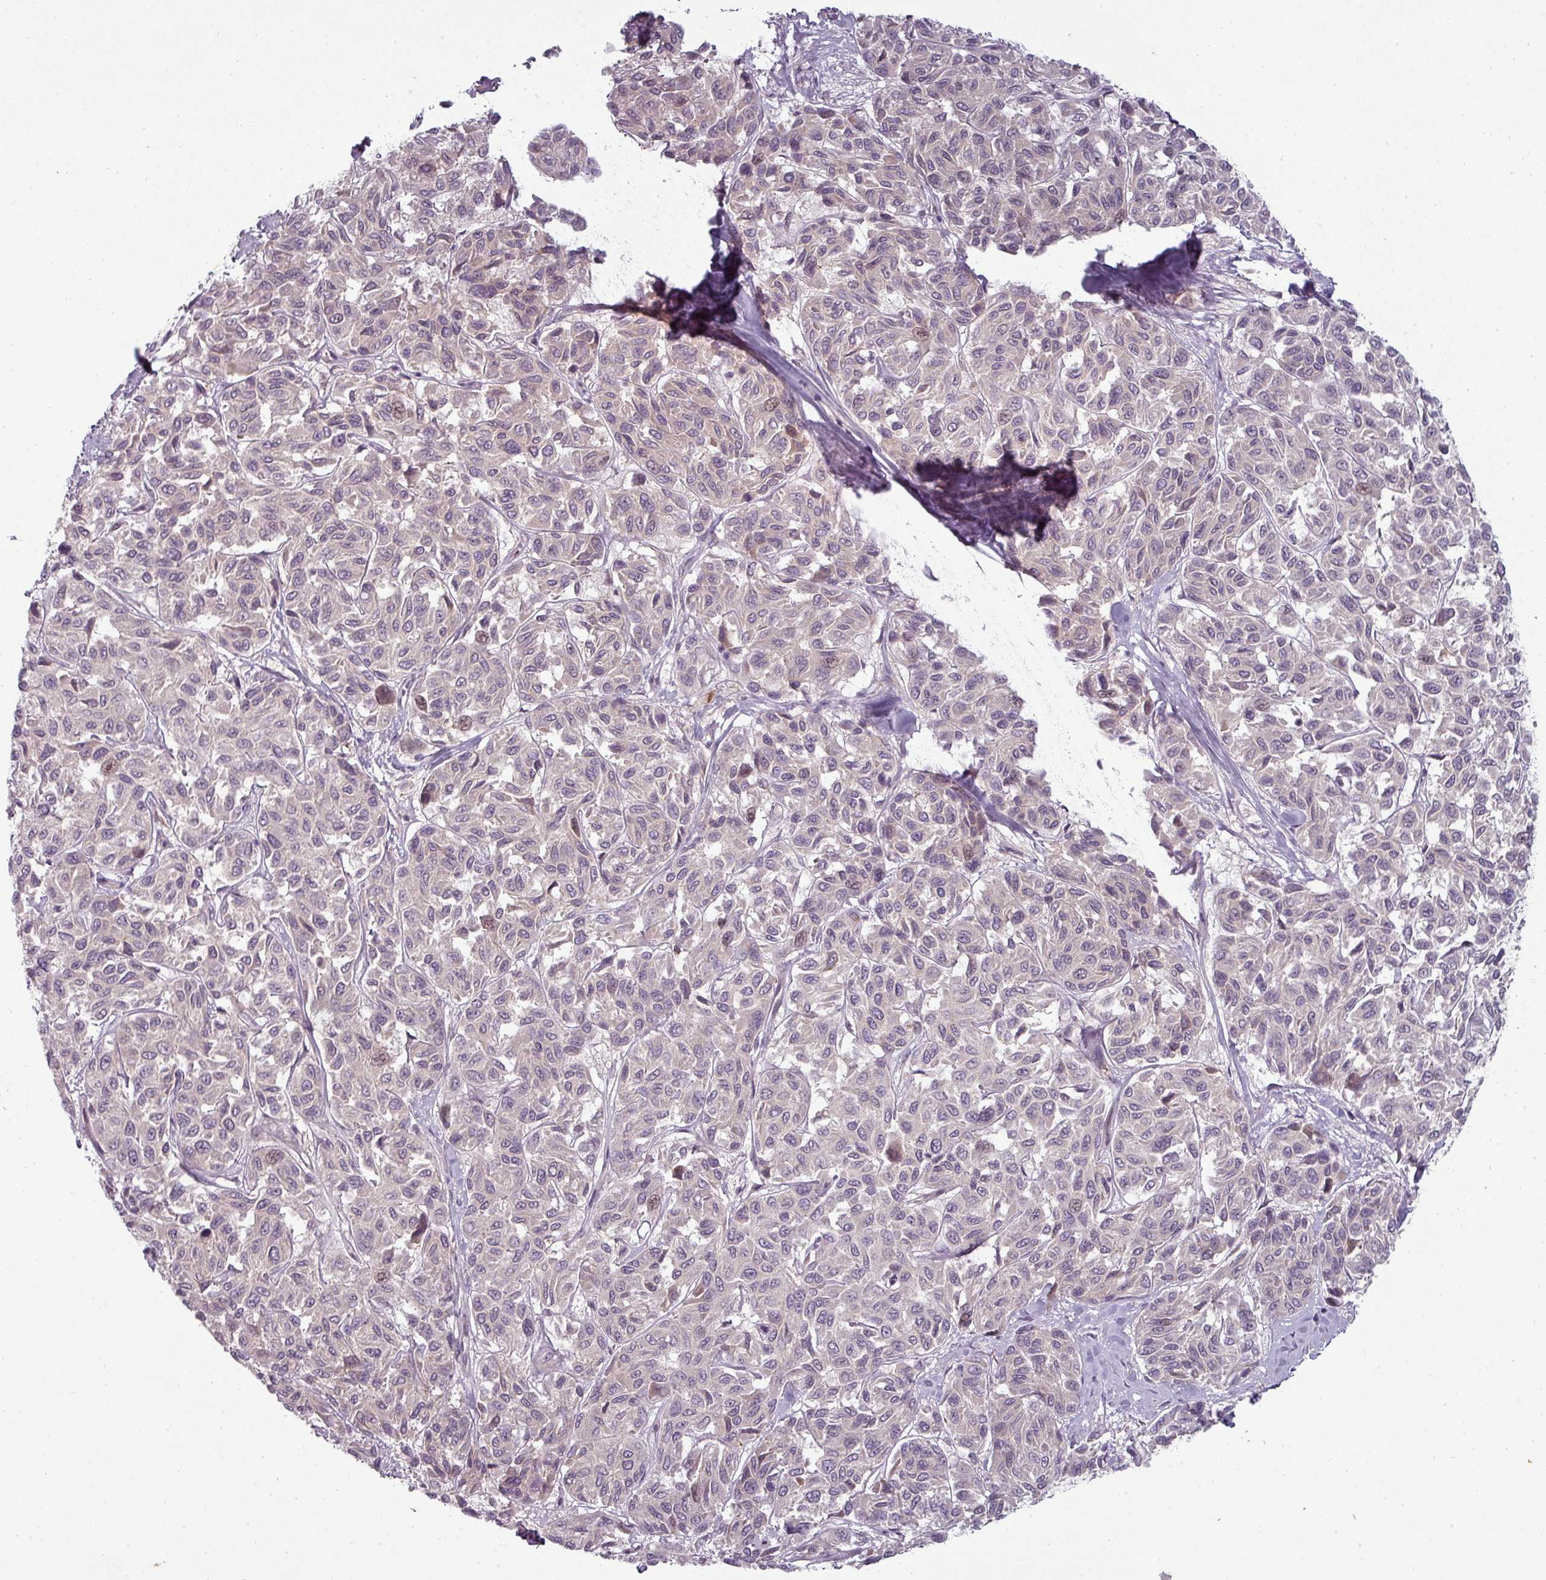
{"staining": {"intensity": "negative", "quantity": "none", "location": "none"}, "tissue": "melanoma", "cell_type": "Tumor cells", "image_type": "cancer", "snomed": [{"axis": "morphology", "description": "Malignant melanoma, NOS"}, {"axis": "topography", "description": "Skin"}], "caption": "The immunohistochemistry photomicrograph has no significant positivity in tumor cells of malignant melanoma tissue.", "gene": "SLC16A9", "patient": {"sex": "female", "age": 66}}